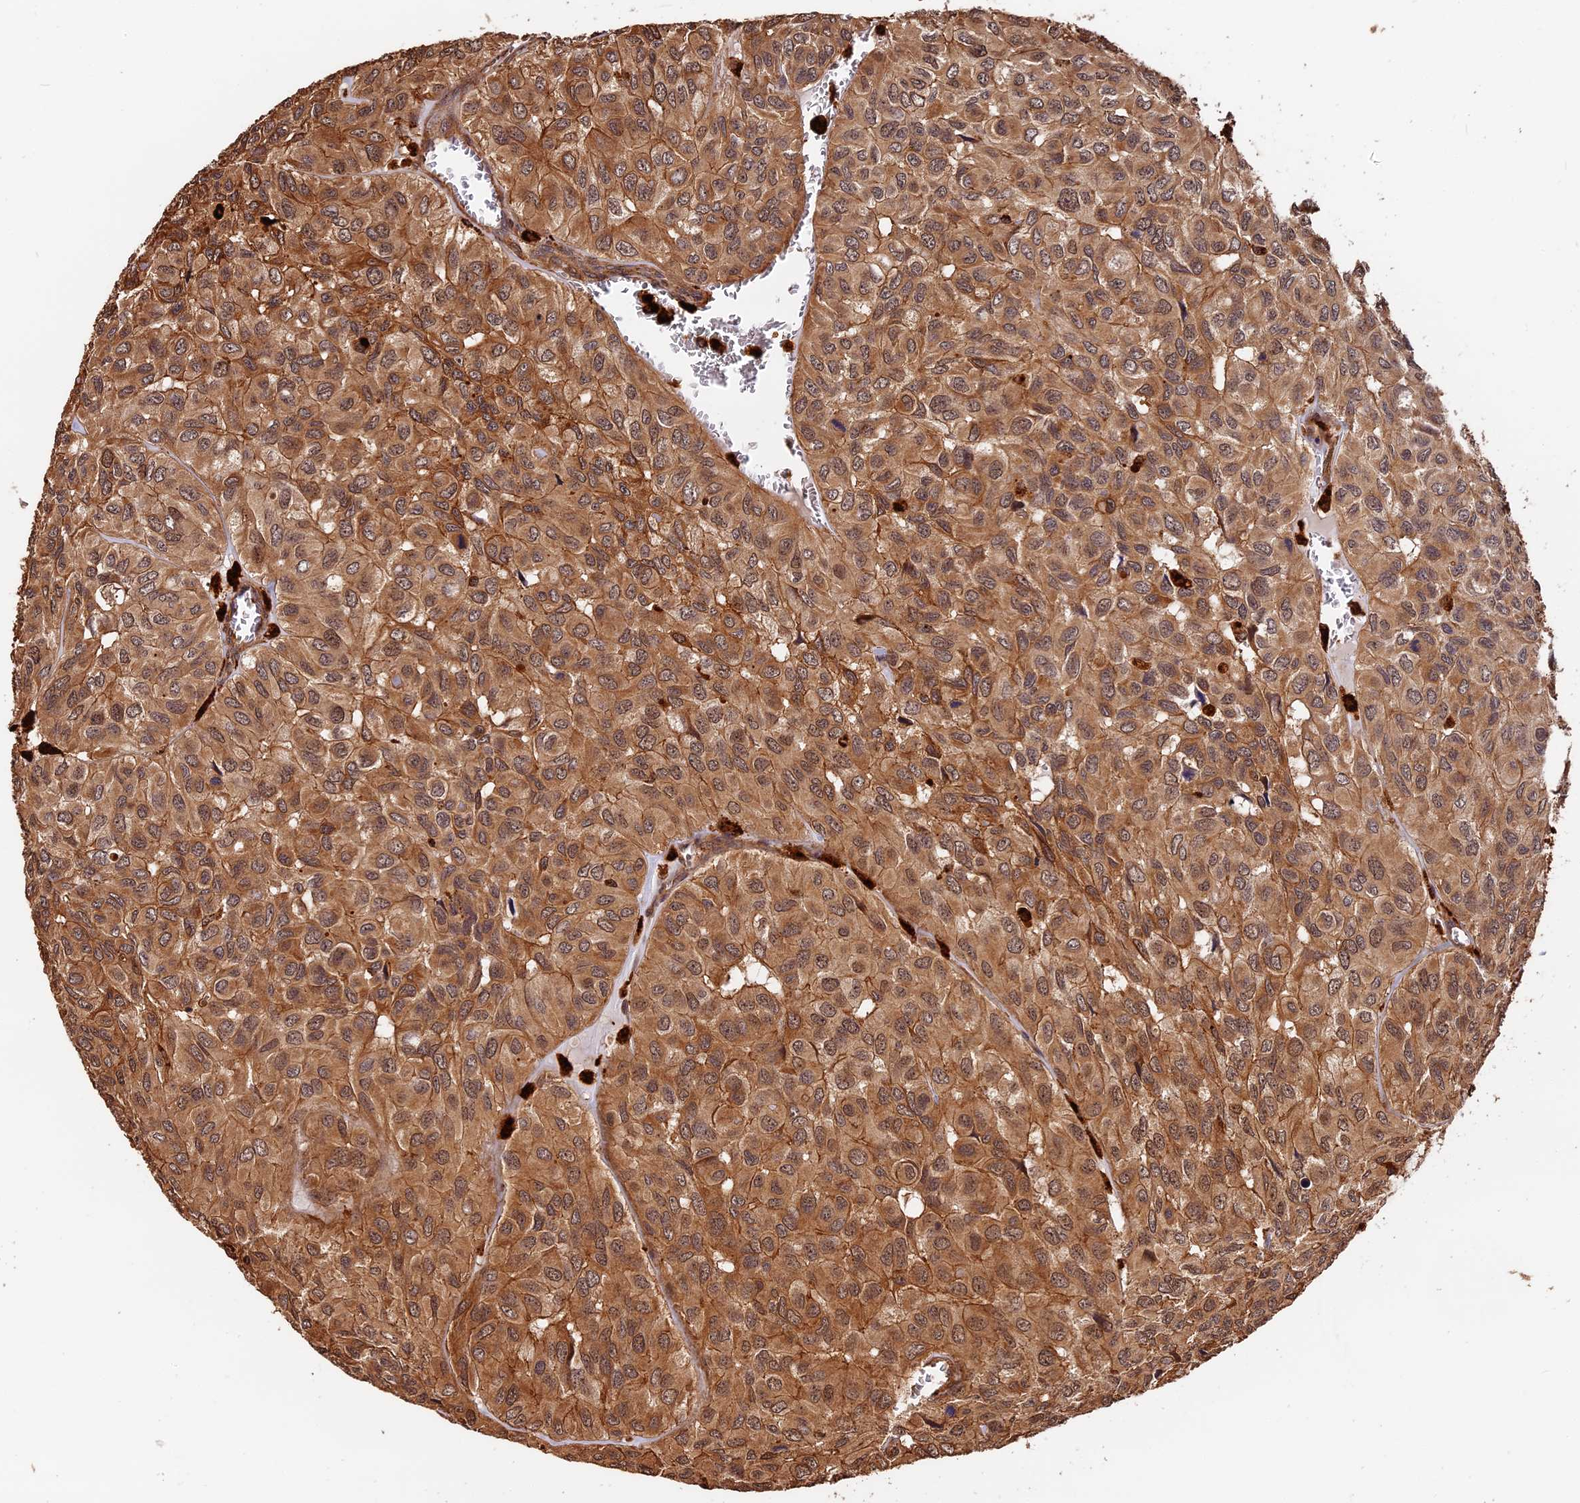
{"staining": {"intensity": "moderate", "quantity": ">75%", "location": "cytoplasmic/membranous,nuclear"}, "tissue": "head and neck cancer", "cell_type": "Tumor cells", "image_type": "cancer", "snomed": [{"axis": "morphology", "description": "Adenocarcinoma, NOS"}, {"axis": "topography", "description": "Salivary gland, NOS"}, {"axis": "topography", "description": "Head-Neck"}], "caption": "Tumor cells reveal moderate cytoplasmic/membranous and nuclear positivity in about >75% of cells in adenocarcinoma (head and neck). The staining was performed using DAB (3,3'-diaminobenzidine), with brown indicating positive protein expression. Nuclei are stained blue with hematoxylin.", "gene": "MMP15", "patient": {"sex": "female", "age": 76}}